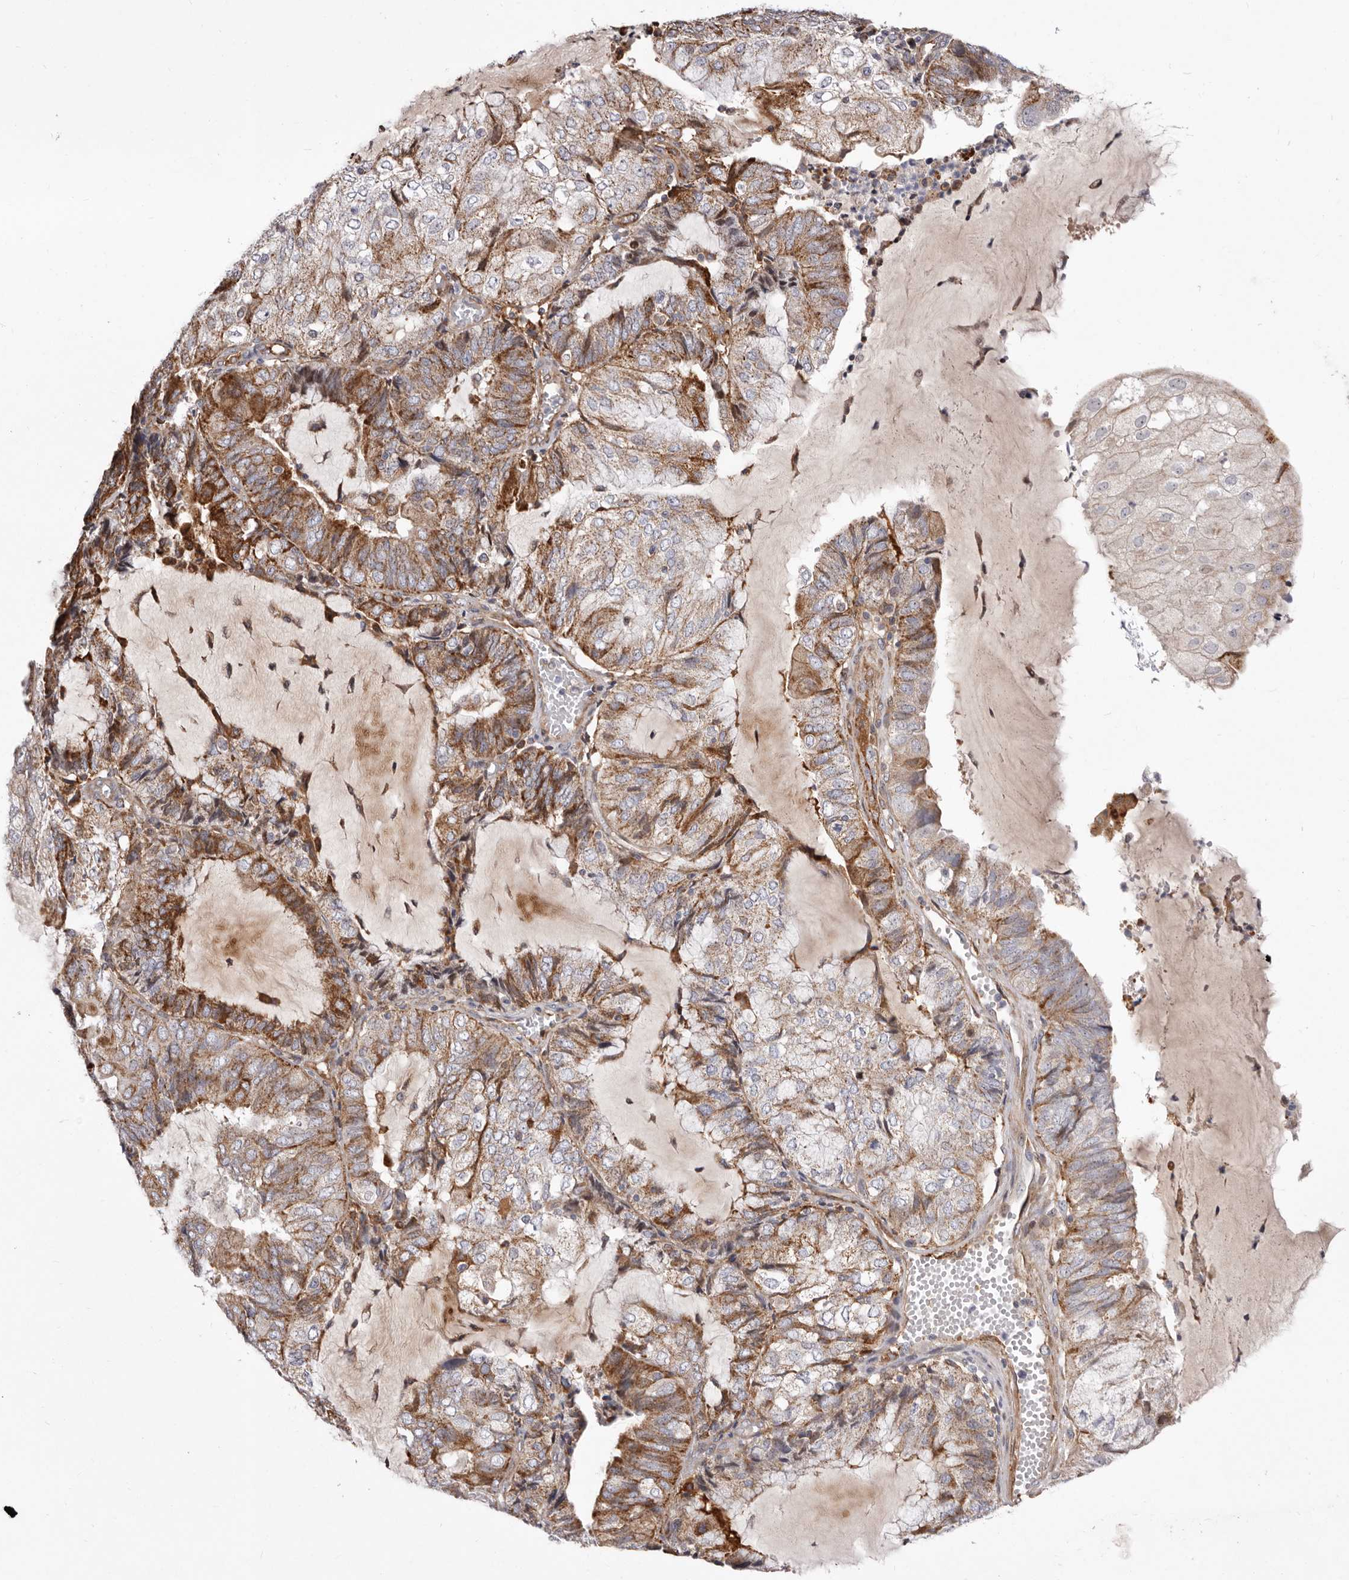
{"staining": {"intensity": "moderate", "quantity": ">75%", "location": "cytoplasmic/membranous"}, "tissue": "endometrial cancer", "cell_type": "Tumor cells", "image_type": "cancer", "snomed": [{"axis": "morphology", "description": "Adenocarcinoma, NOS"}, {"axis": "topography", "description": "Endometrium"}], "caption": "Endometrial cancer (adenocarcinoma) was stained to show a protein in brown. There is medium levels of moderate cytoplasmic/membranous staining in approximately >75% of tumor cells. The protein of interest is shown in brown color, while the nuclei are stained blue.", "gene": "NUBPL", "patient": {"sex": "female", "age": 81}}